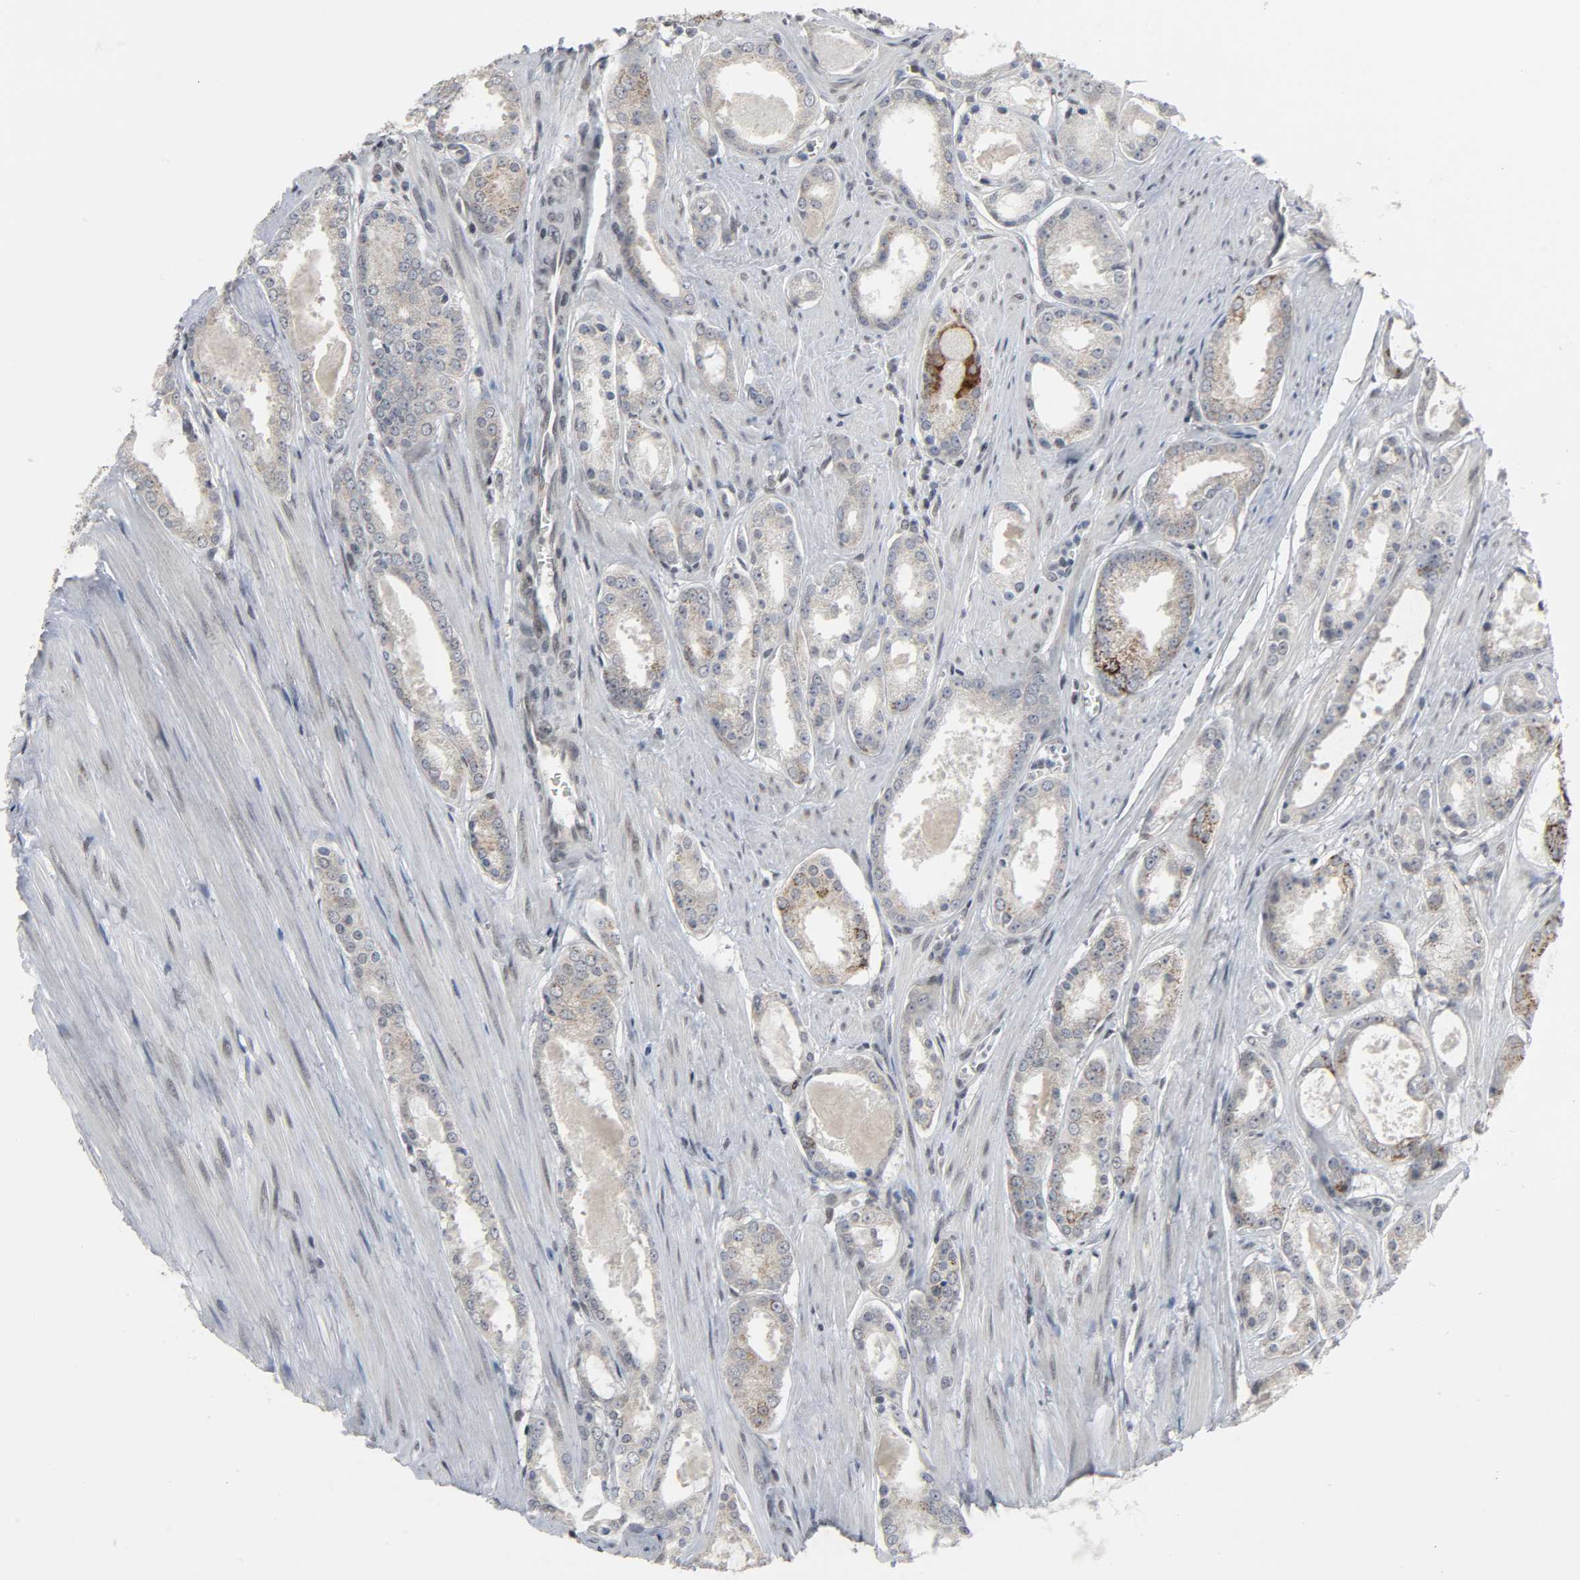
{"staining": {"intensity": "strong", "quantity": "<25%", "location": "cytoplasmic/membranous"}, "tissue": "prostate cancer", "cell_type": "Tumor cells", "image_type": "cancer", "snomed": [{"axis": "morphology", "description": "Adenocarcinoma, Low grade"}, {"axis": "topography", "description": "Prostate"}], "caption": "High-power microscopy captured an immunohistochemistry (IHC) micrograph of low-grade adenocarcinoma (prostate), revealing strong cytoplasmic/membranous positivity in about <25% of tumor cells. Using DAB (3,3'-diaminobenzidine) (brown) and hematoxylin (blue) stains, captured at high magnification using brightfield microscopy.", "gene": "MUC1", "patient": {"sex": "male", "age": 57}}